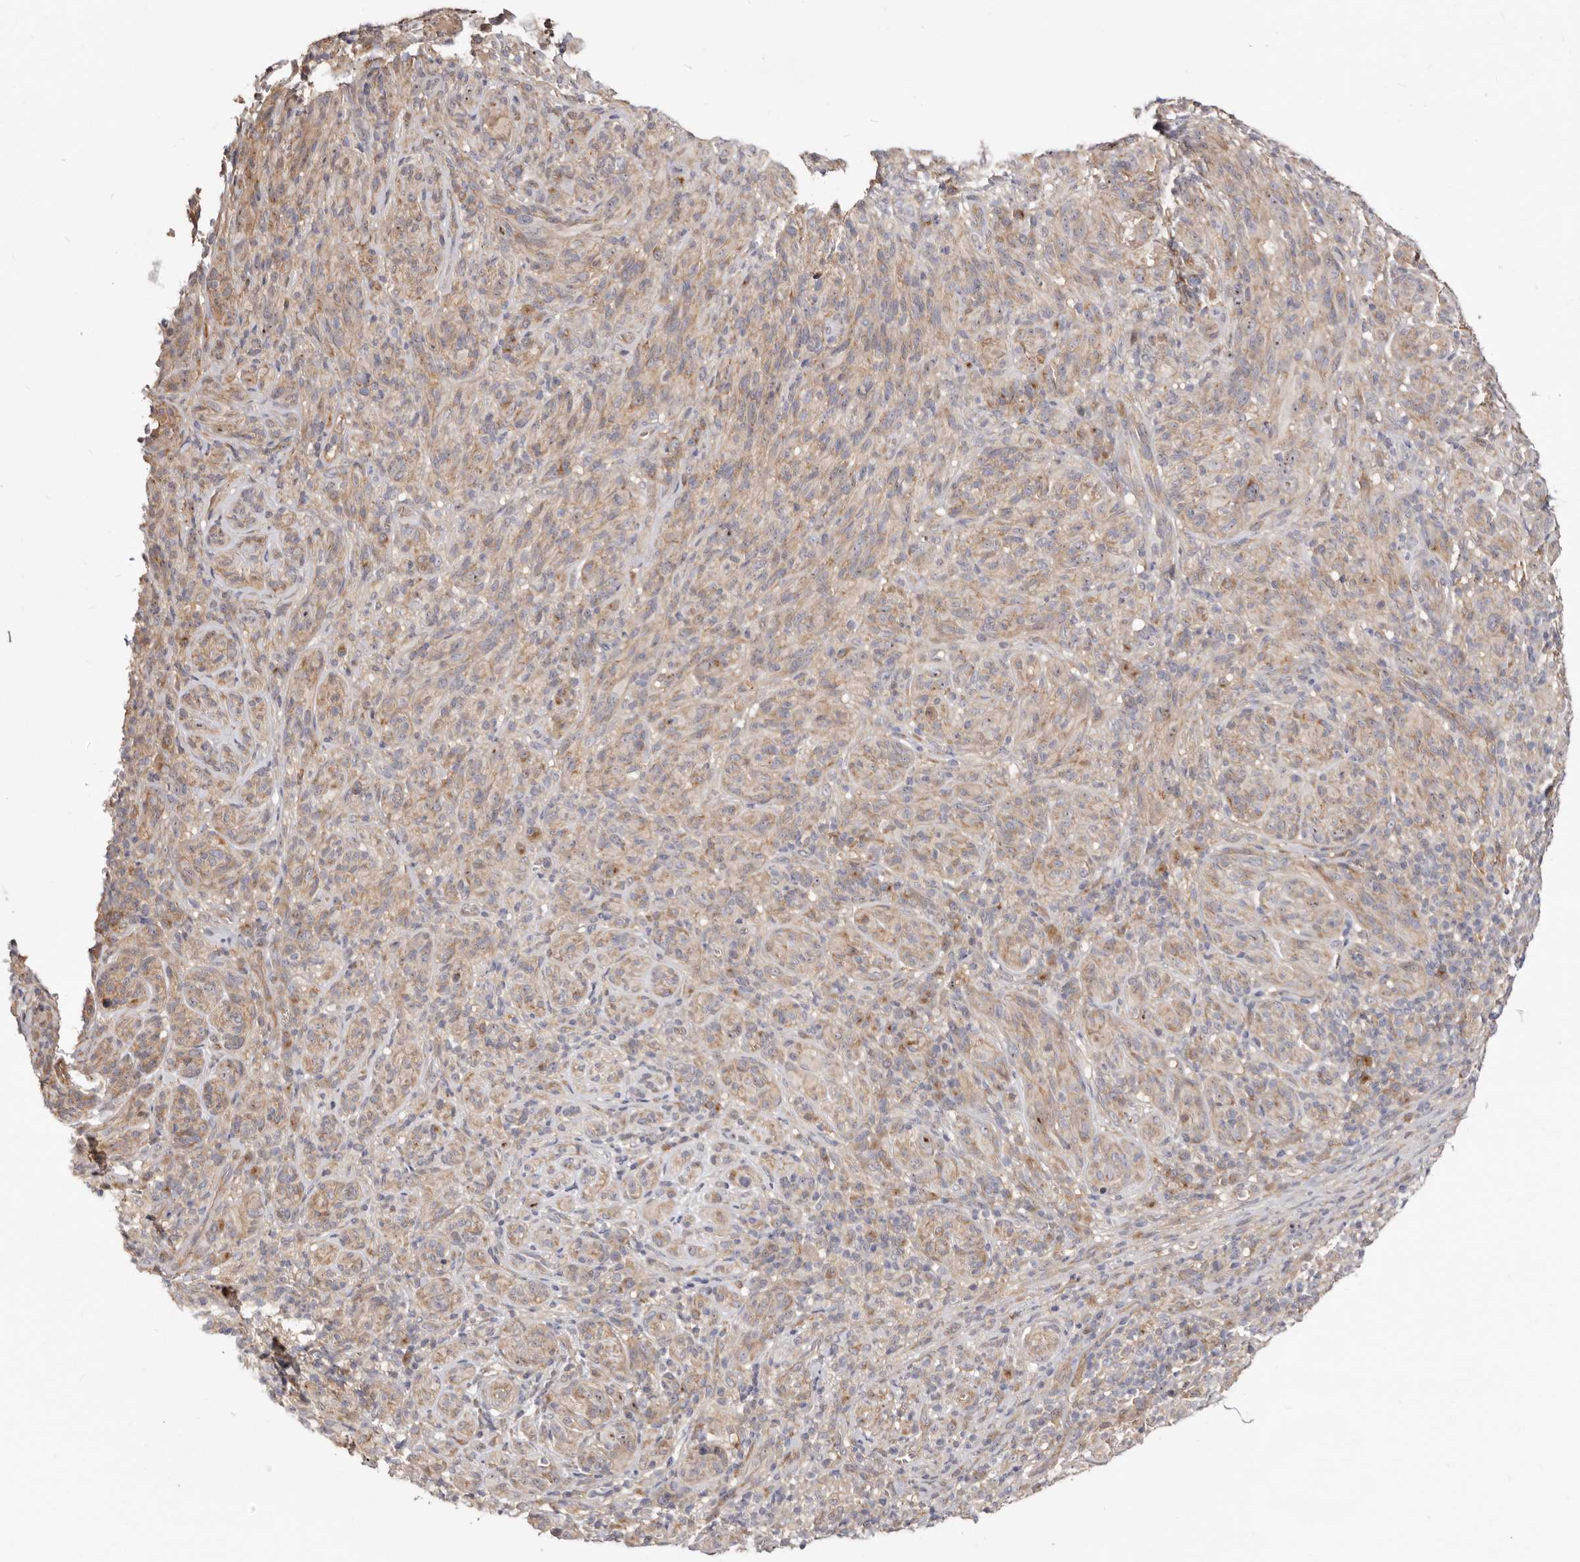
{"staining": {"intensity": "weak", "quantity": "25%-75%", "location": "cytoplasmic/membranous"}, "tissue": "melanoma", "cell_type": "Tumor cells", "image_type": "cancer", "snomed": [{"axis": "morphology", "description": "Malignant melanoma, NOS"}, {"axis": "topography", "description": "Skin of head"}], "caption": "Melanoma was stained to show a protein in brown. There is low levels of weak cytoplasmic/membranous expression in about 25%-75% of tumor cells. (brown staining indicates protein expression, while blue staining denotes nuclei).", "gene": "GPATCH4", "patient": {"sex": "male", "age": 96}}